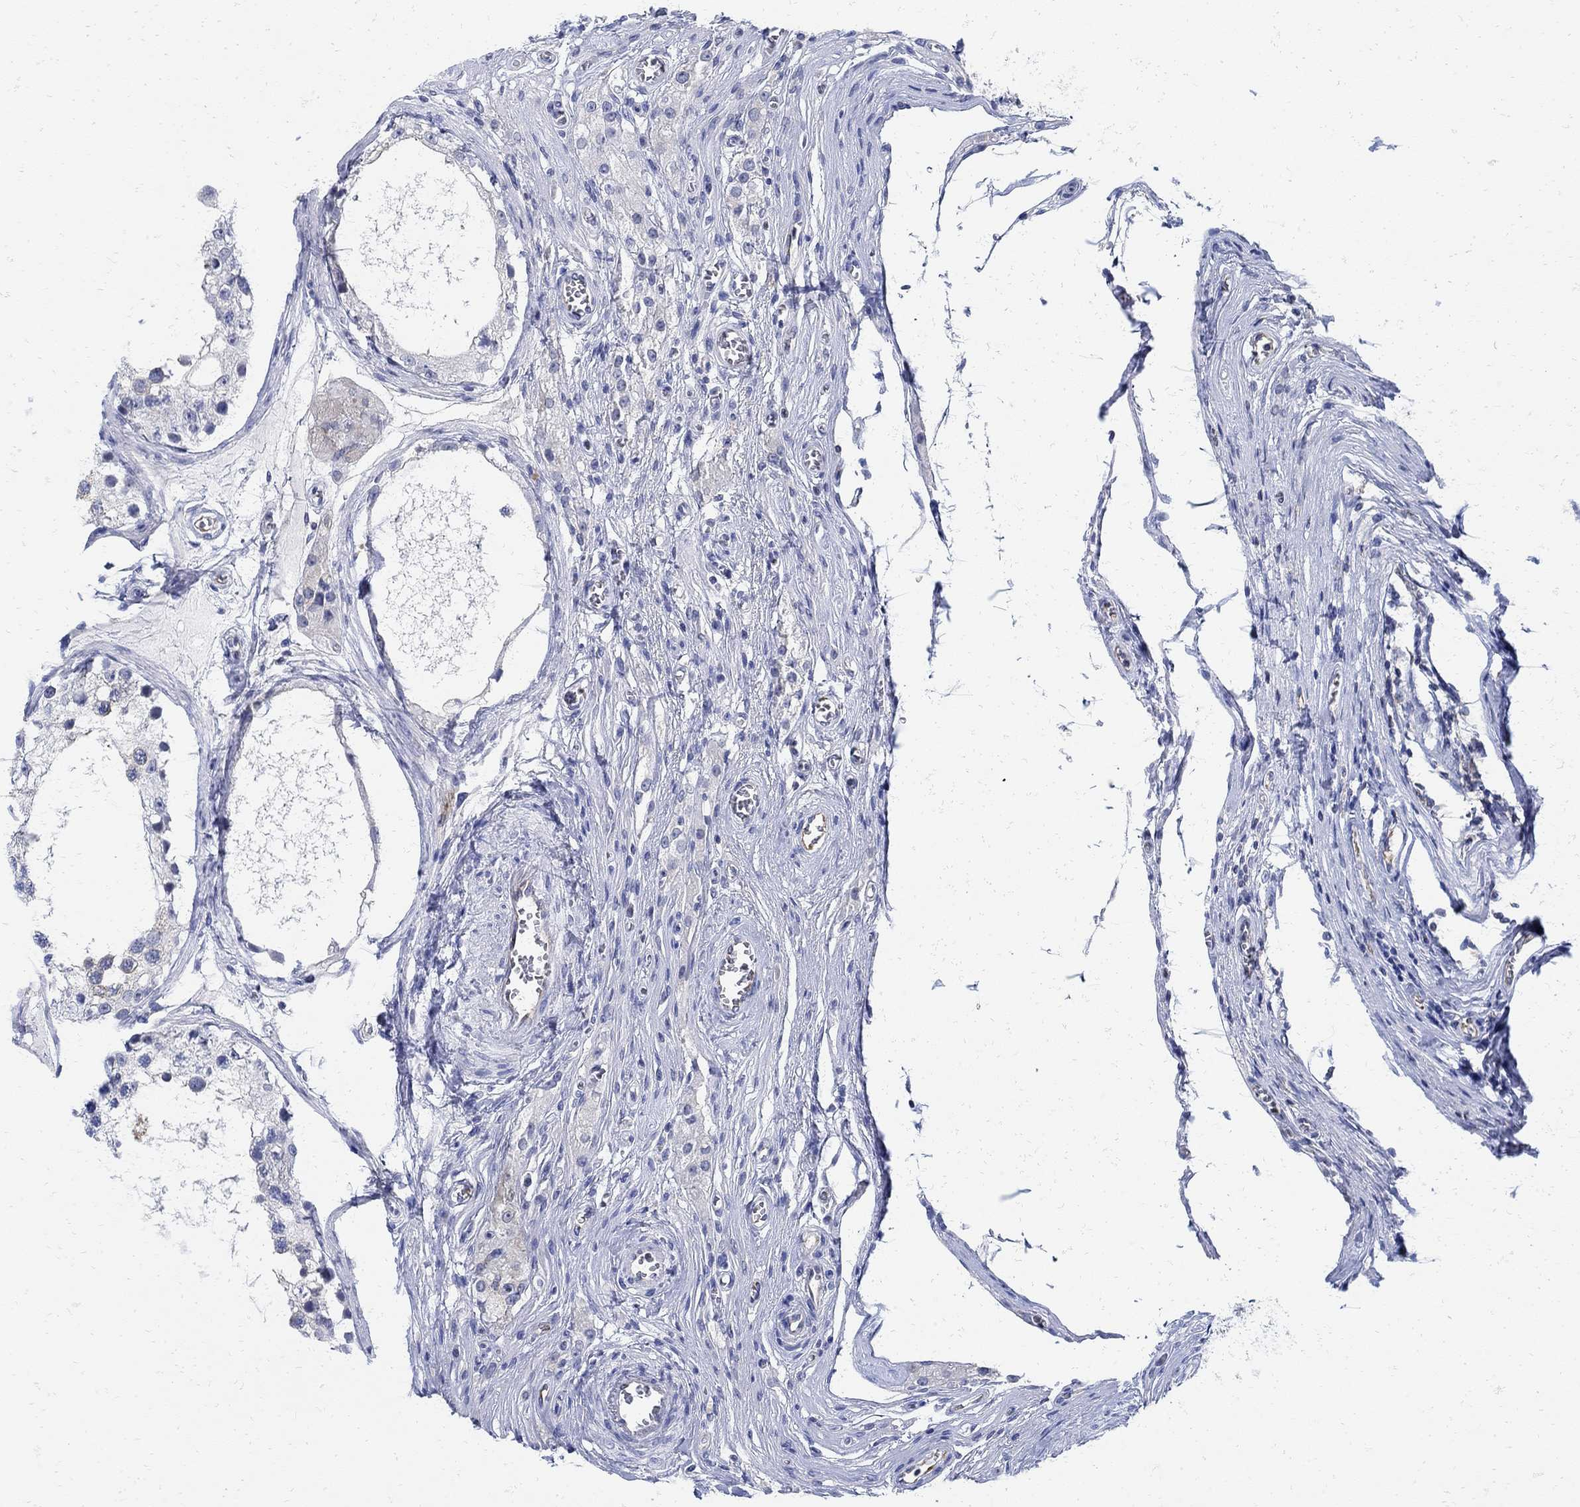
{"staining": {"intensity": "negative", "quantity": "none", "location": "none"}, "tissue": "testis", "cell_type": "Cells in seminiferous ducts", "image_type": "normal", "snomed": [{"axis": "morphology", "description": "Normal tissue, NOS"}, {"axis": "morphology", "description": "Seminoma, NOS"}, {"axis": "topography", "description": "Testis"}], "caption": "An image of human testis is negative for staining in cells in seminiferous ducts. (Immunohistochemistry (ihc), brightfield microscopy, high magnification).", "gene": "PHF21B", "patient": {"sex": "male", "age": 65}}